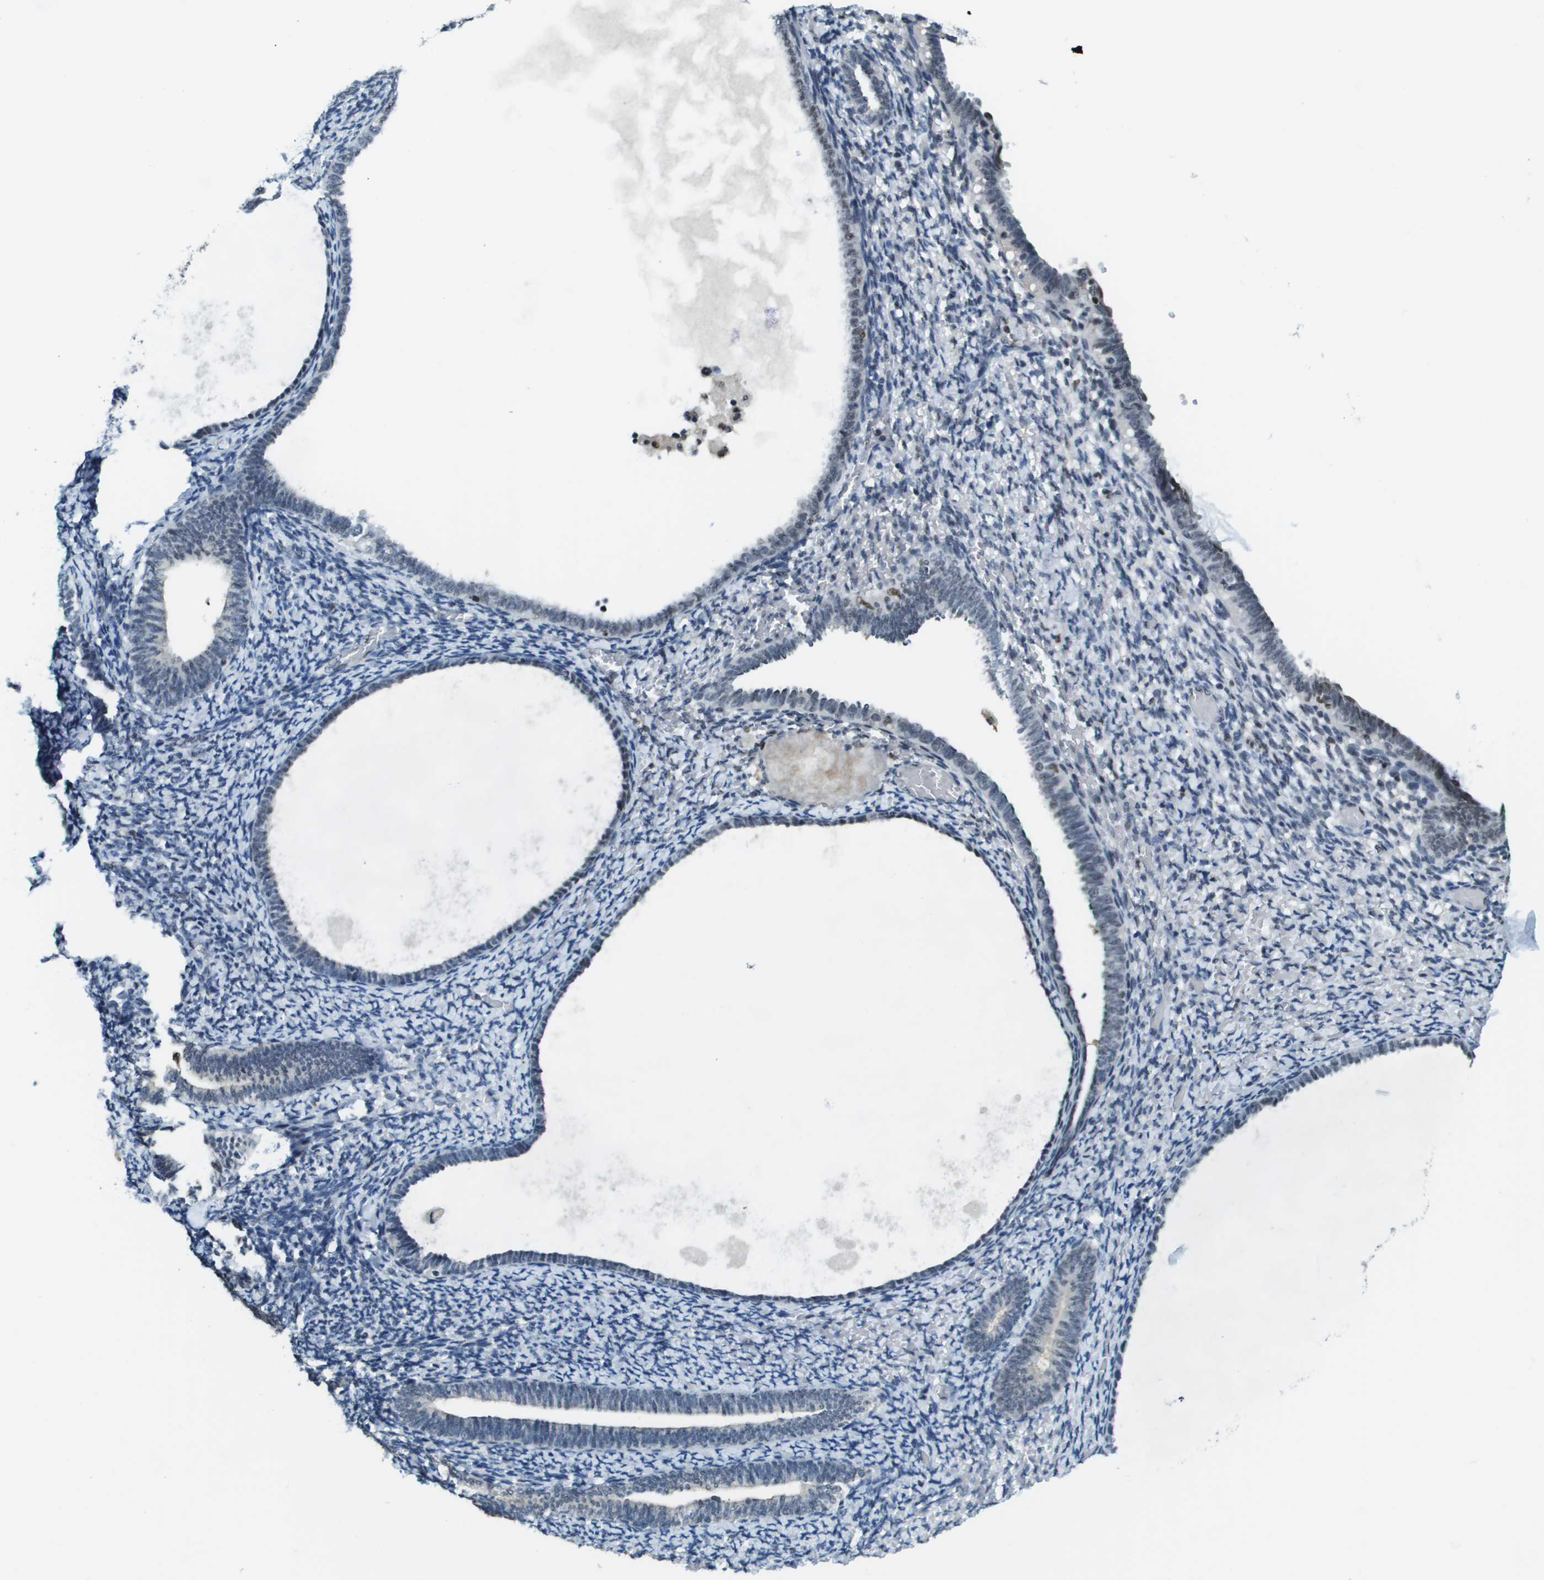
{"staining": {"intensity": "negative", "quantity": "none", "location": "none"}, "tissue": "endometrium", "cell_type": "Cells in endometrial stroma", "image_type": "normal", "snomed": [{"axis": "morphology", "description": "Normal tissue, NOS"}, {"axis": "topography", "description": "Endometrium"}], "caption": "Cells in endometrial stroma show no significant protein expression in benign endometrium.", "gene": "SP100", "patient": {"sex": "female", "age": 66}}